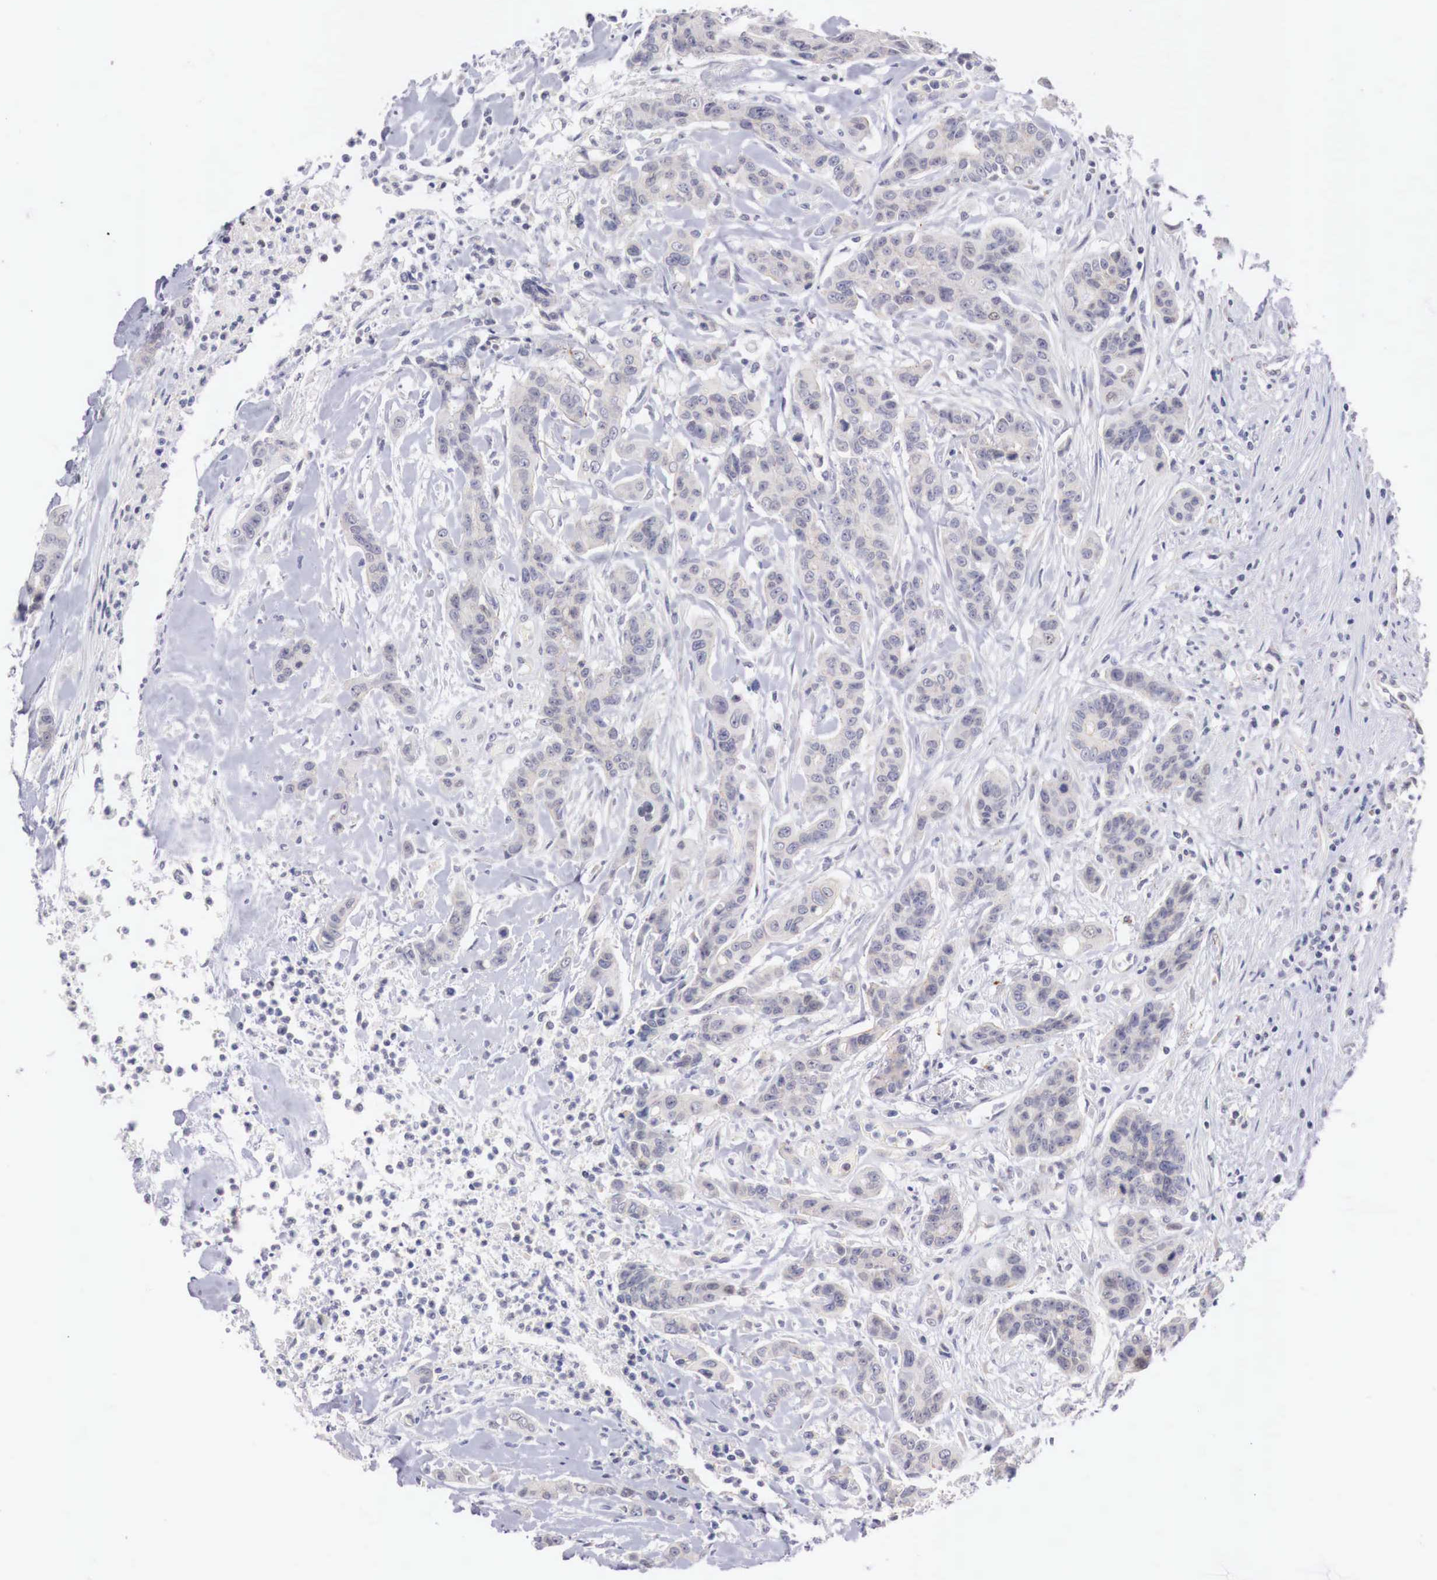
{"staining": {"intensity": "negative", "quantity": "none", "location": "none"}, "tissue": "colorectal cancer", "cell_type": "Tumor cells", "image_type": "cancer", "snomed": [{"axis": "morphology", "description": "Adenocarcinoma, NOS"}, {"axis": "topography", "description": "Colon"}], "caption": "An immunohistochemistry (IHC) photomicrograph of colorectal cancer is shown. There is no staining in tumor cells of colorectal cancer.", "gene": "TRIM13", "patient": {"sex": "female", "age": 70}}